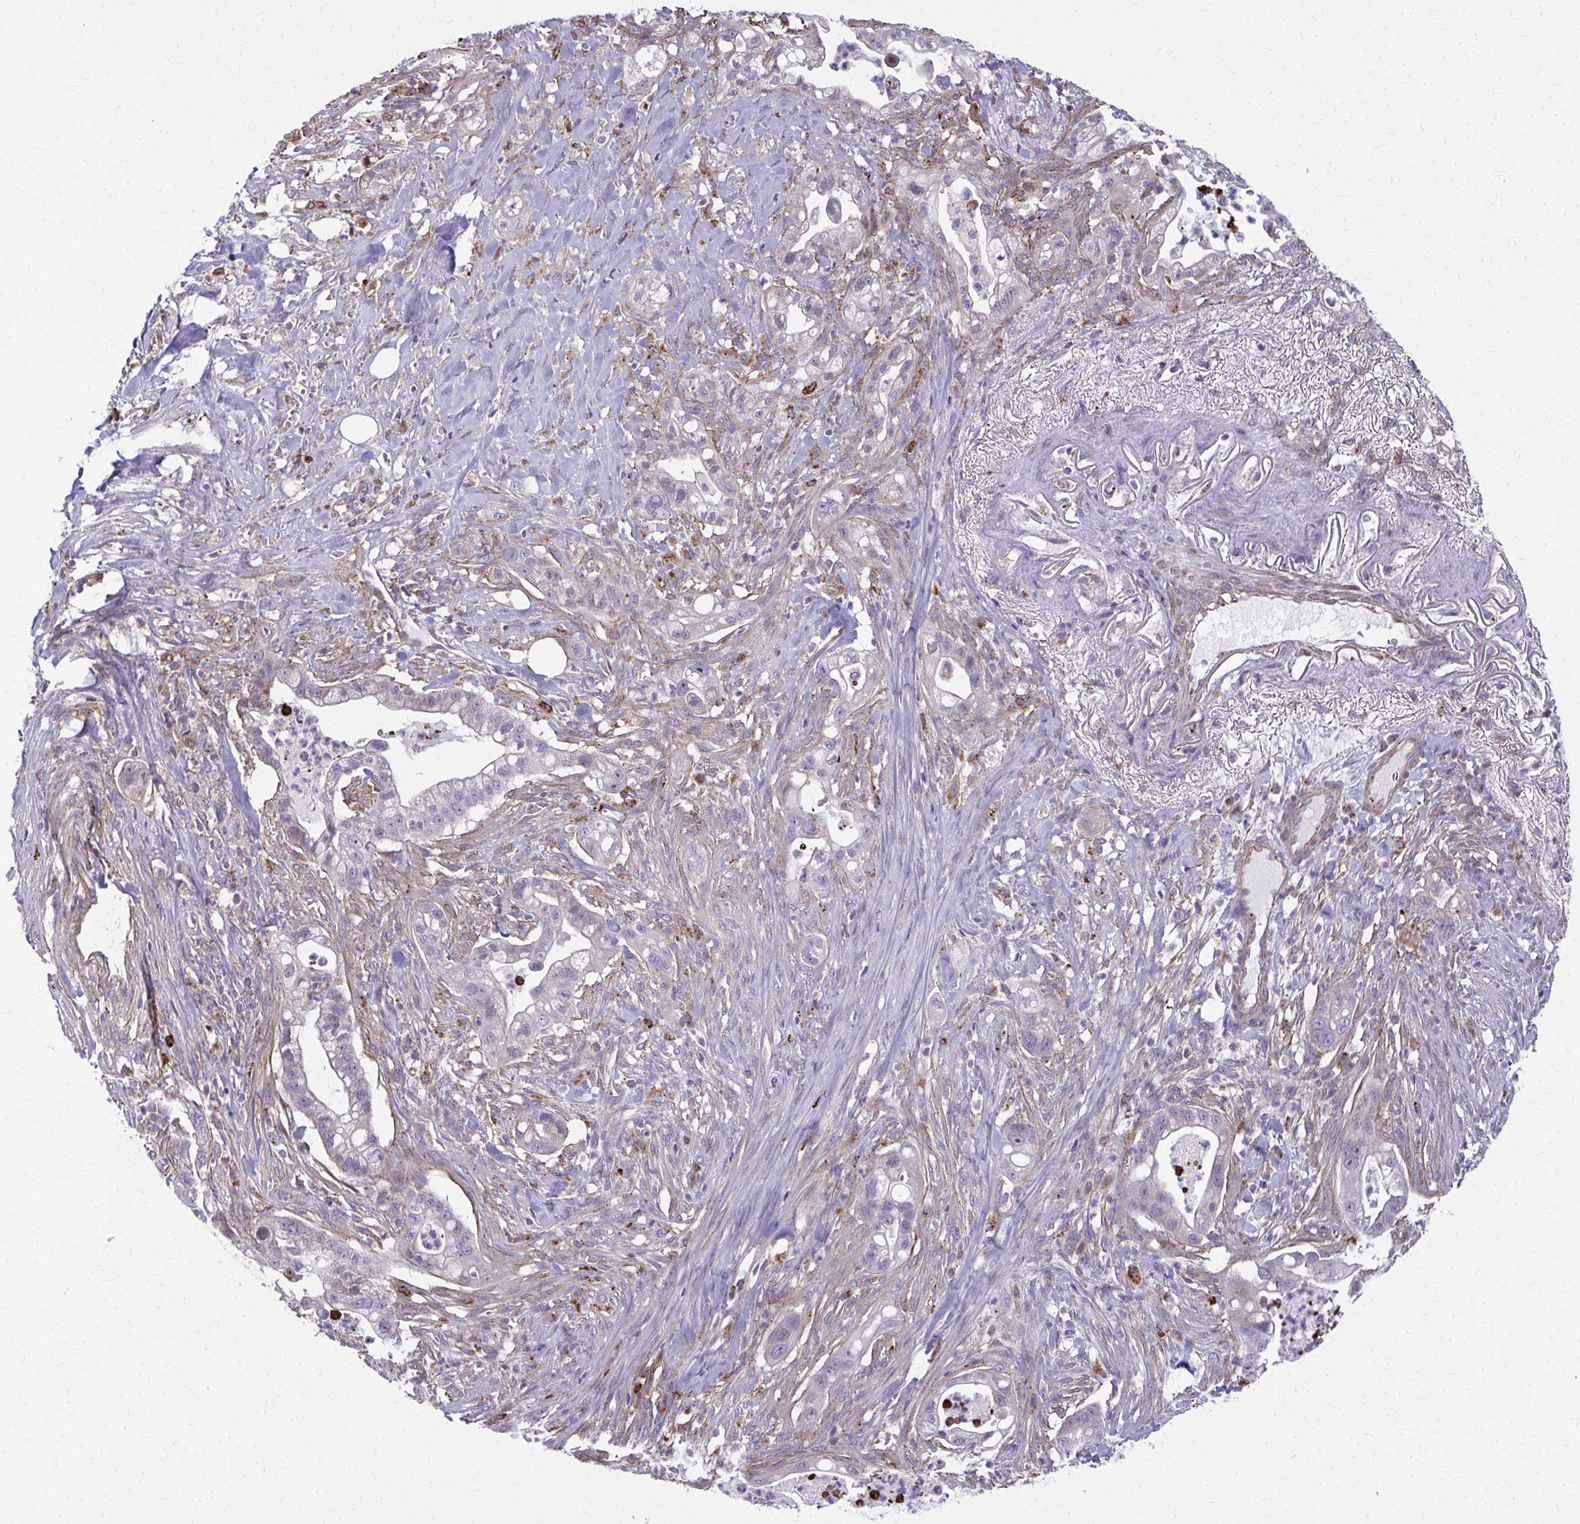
{"staining": {"intensity": "strong", "quantity": "<25%", "location": "cytoplasmic/membranous"}, "tissue": "pancreatic cancer", "cell_type": "Tumor cells", "image_type": "cancer", "snomed": [{"axis": "morphology", "description": "Adenocarcinoma, NOS"}, {"axis": "topography", "description": "Pancreas"}], "caption": "Immunohistochemical staining of human pancreatic cancer (adenocarcinoma) demonstrates strong cytoplasmic/membranous protein positivity in about <25% of tumor cells.", "gene": "LRRC4B", "patient": {"sex": "male", "age": 44}}